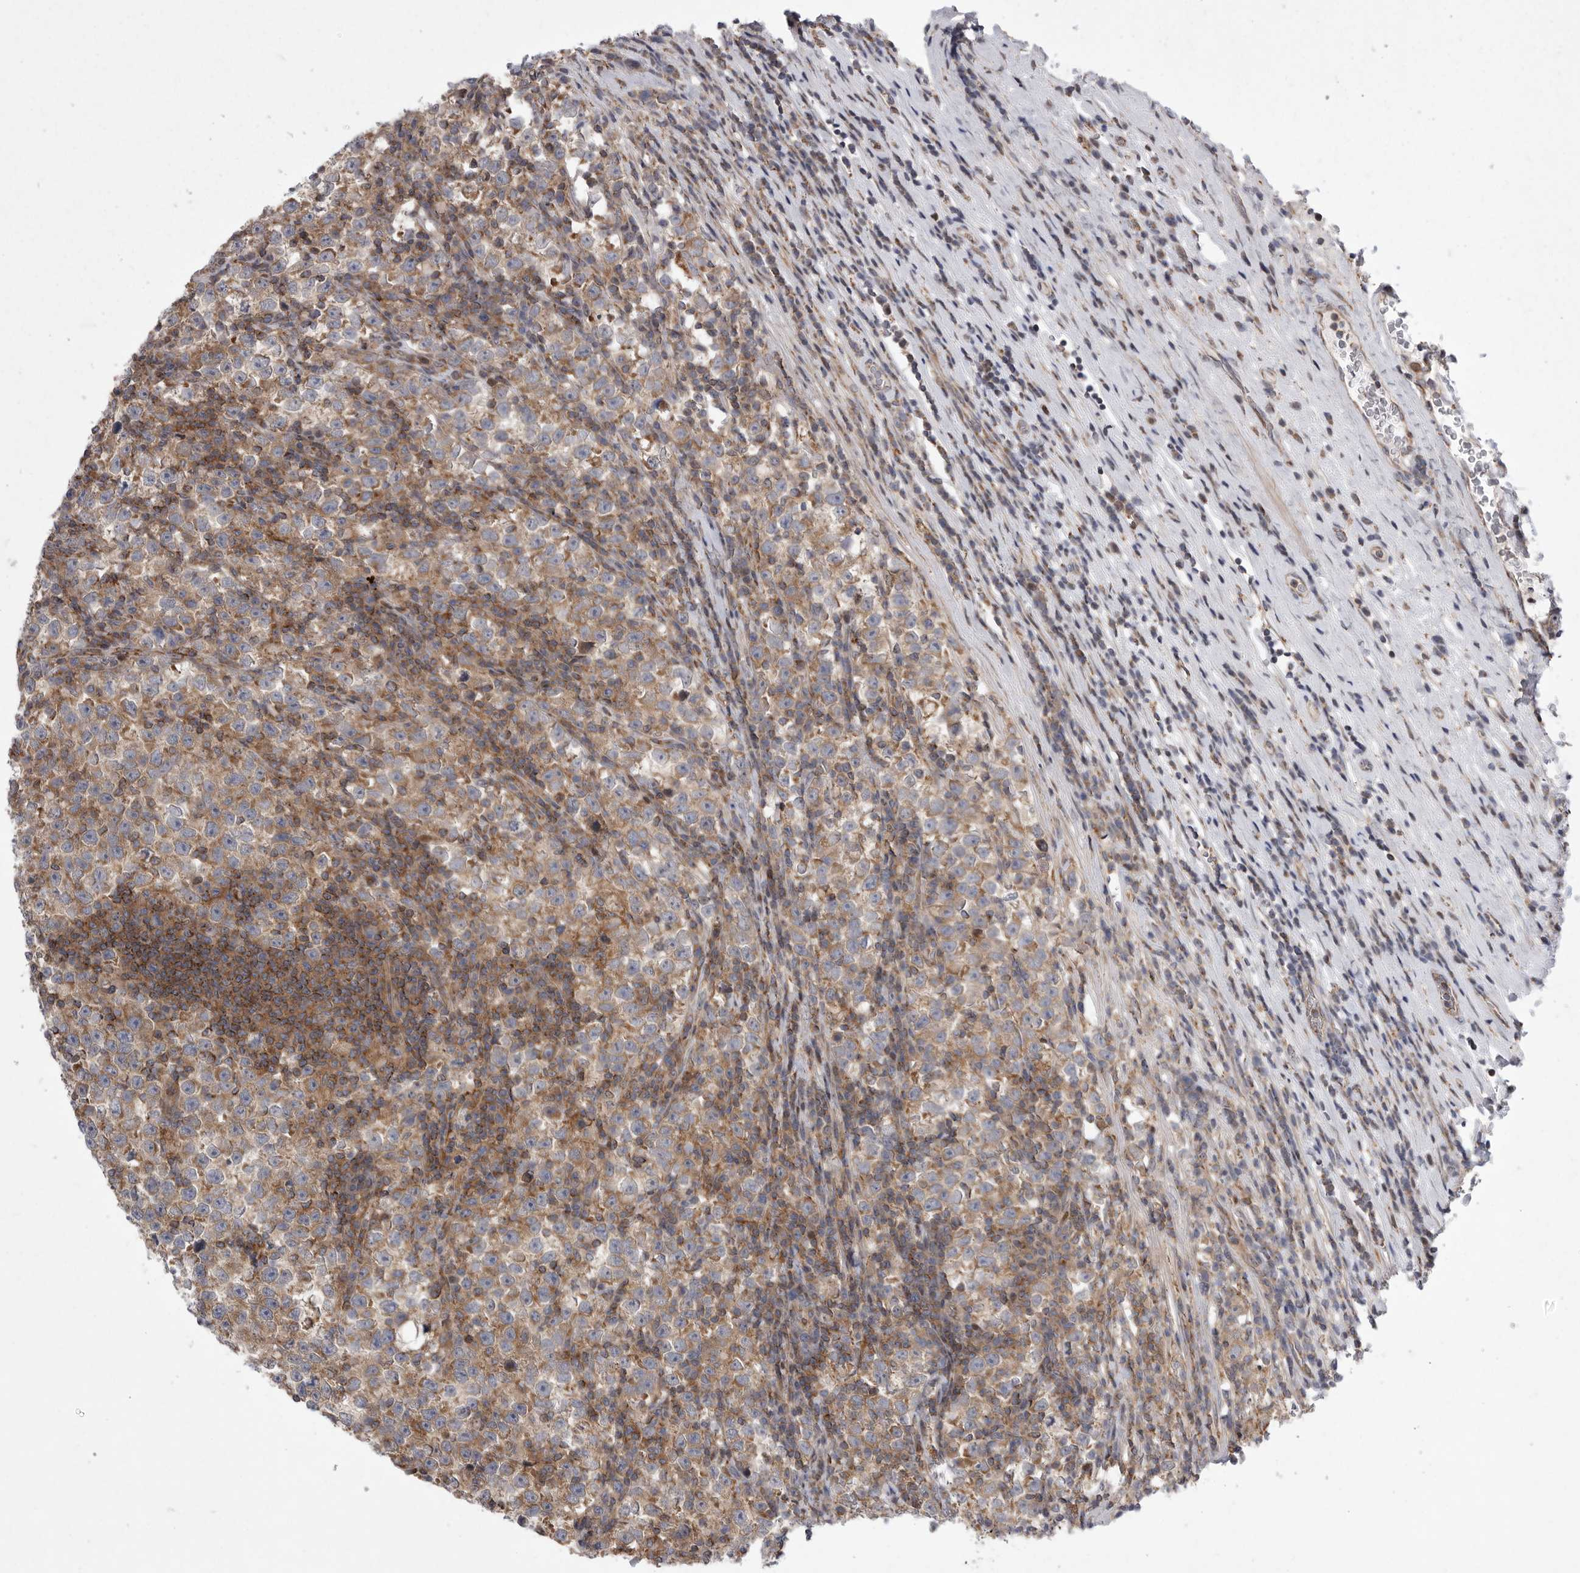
{"staining": {"intensity": "moderate", "quantity": "25%-75%", "location": "cytoplasmic/membranous"}, "tissue": "testis cancer", "cell_type": "Tumor cells", "image_type": "cancer", "snomed": [{"axis": "morphology", "description": "Normal tissue, NOS"}, {"axis": "morphology", "description": "Seminoma, NOS"}, {"axis": "topography", "description": "Testis"}], "caption": "A photomicrograph of human testis cancer stained for a protein reveals moderate cytoplasmic/membranous brown staining in tumor cells. (DAB = brown stain, brightfield microscopy at high magnification).", "gene": "MPZL1", "patient": {"sex": "male", "age": 43}}